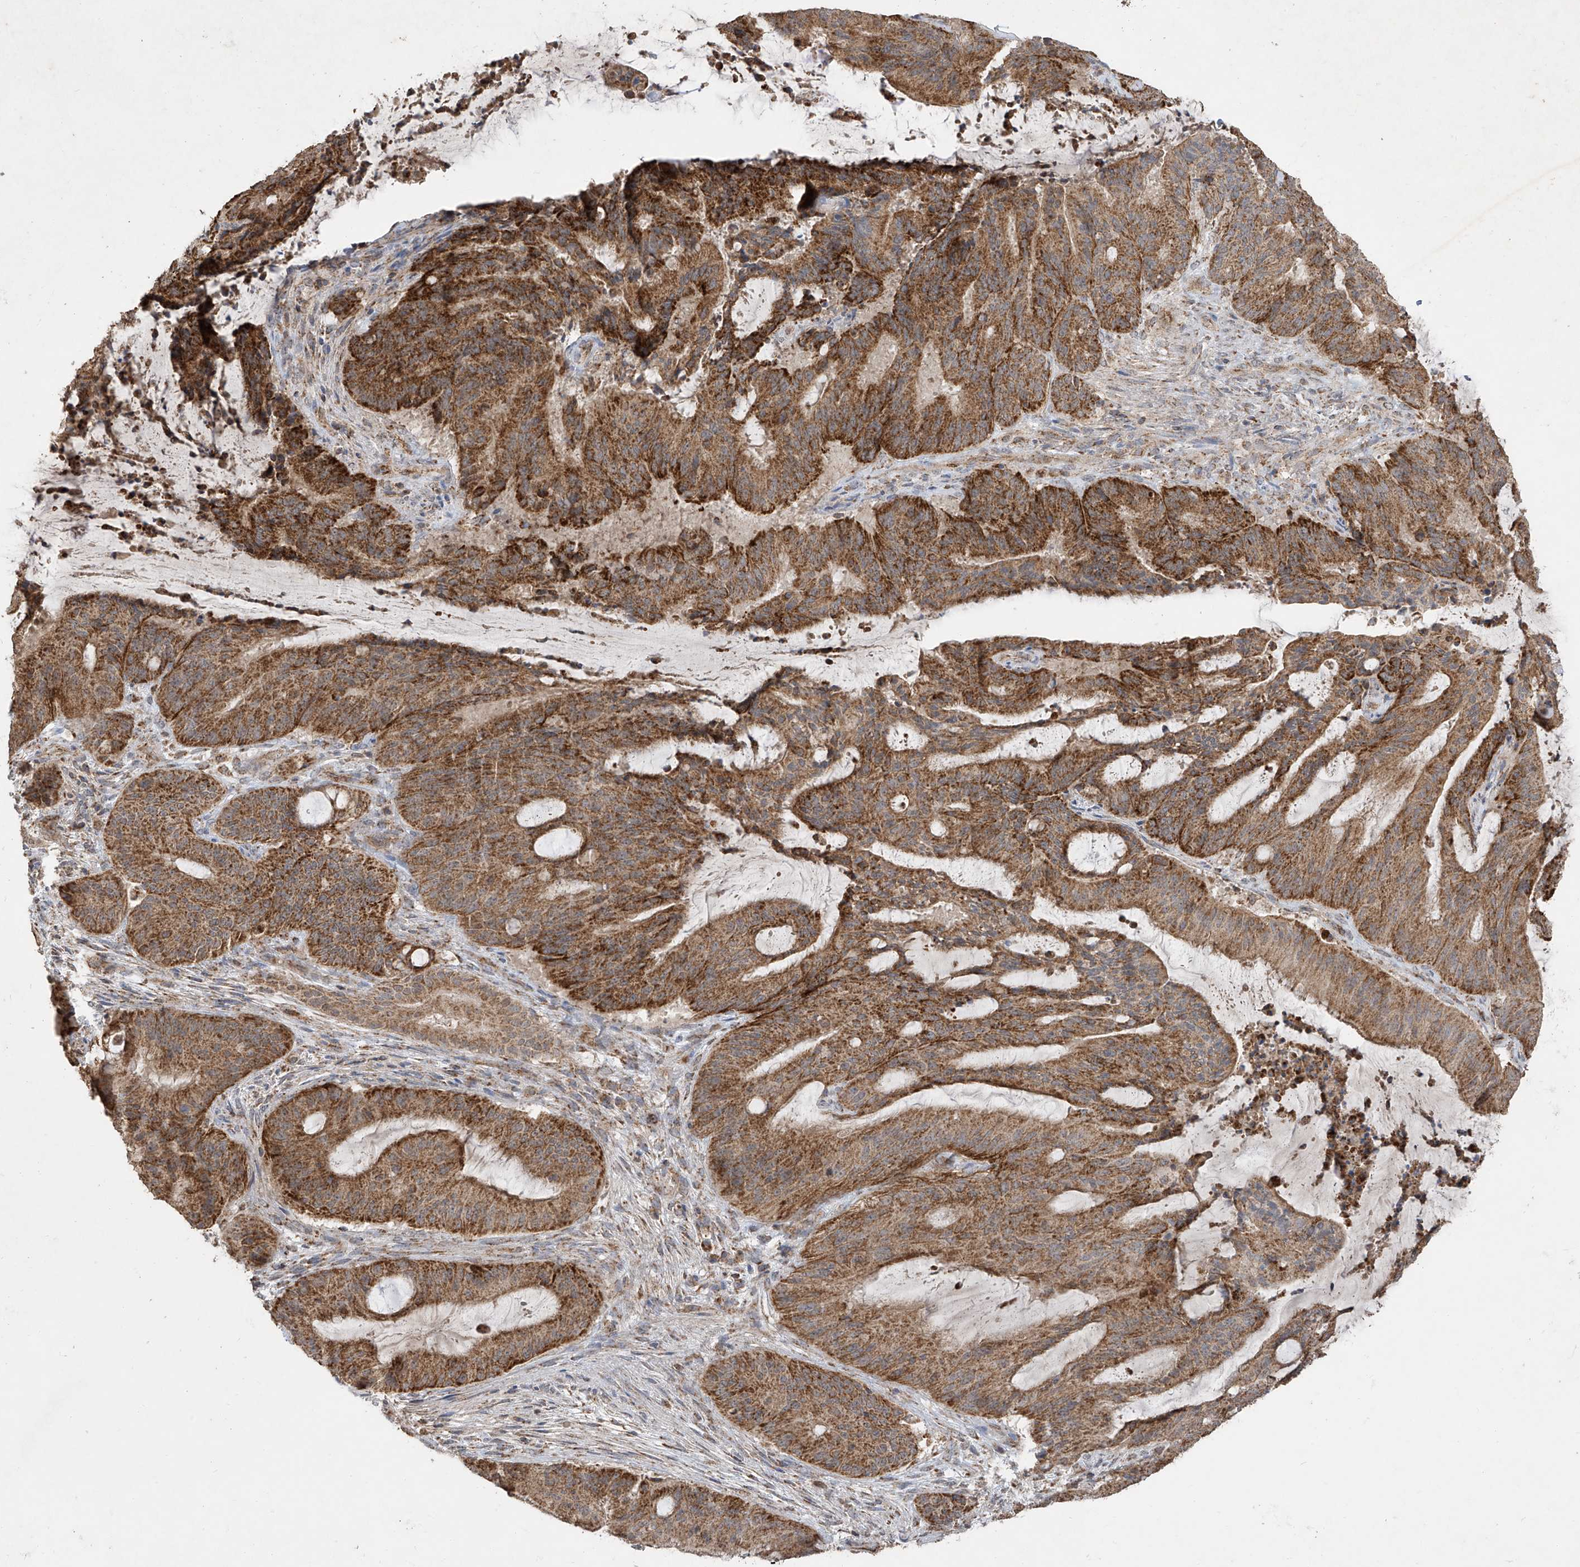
{"staining": {"intensity": "moderate", "quantity": ">75%", "location": "cytoplasmic/membranous"}, "tissue": "liver cancer", "cell_type": "Tumor cells", "image_type": "cancer", "snomed": [{"axis": "morphology", "description": "Normal tissue, NOS"}, {"axis": "morphology", "description": "Cholangiocarcinoma"}, {"axis": "topography", "description": "Liver"}, {"axis": "topography", "description": "Peripheral nerve tissue"}], "caption": "Cholangiocarcinoma (liver) was stained to show a protein in brown. There is medium levels of moderate cytoplasmic/membranous positivity in about >75% of tumor cells. Nuclei are stained in blue.", "gene": "UQCC1", "patient": {"sex": "female", "age": 73}}